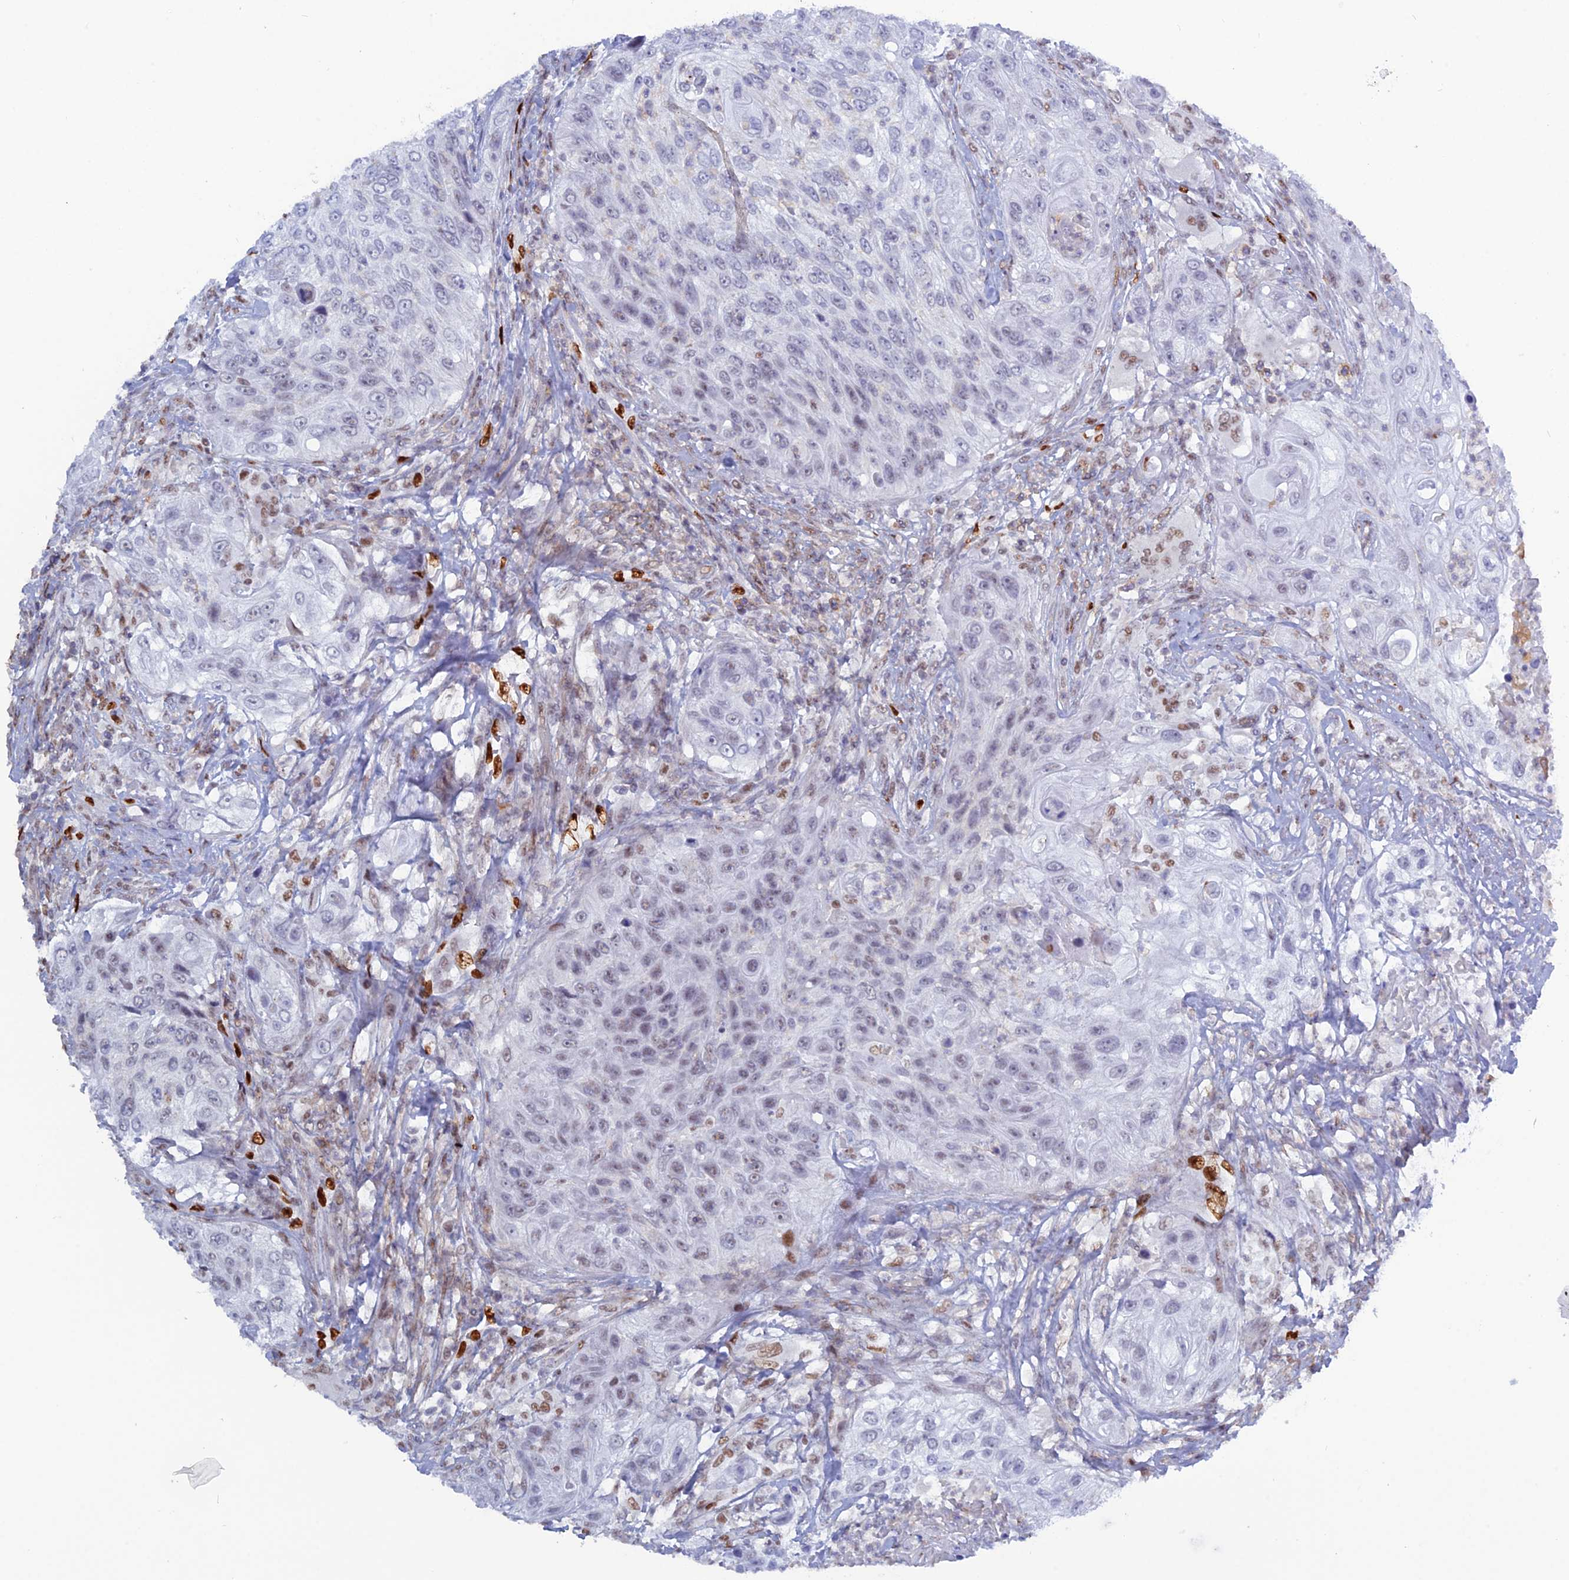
{"staining": {"intensity": "negative", "quantity": "none", "location": "none"}, "tissue": "urothelial cancer", "cell_type": "Tumor cells", "image_type": "cancer", "snomed": [{"axis": "morphology", "description": "Urothelial carcinoma, High grade"}, {"axis": "topography", "description": "Urinary bladder"}], "caption": "Tumor cells are negative for brown protein staining in urothelial cancer. Brightfield microscopy of IHC stained with DAB (3,3'-diaminobenzidine) (brown) and hematoxylin (blue), captured at high magnification.", "gene": "NOL4L", "patient": {"sex": "female", "age": 60}}